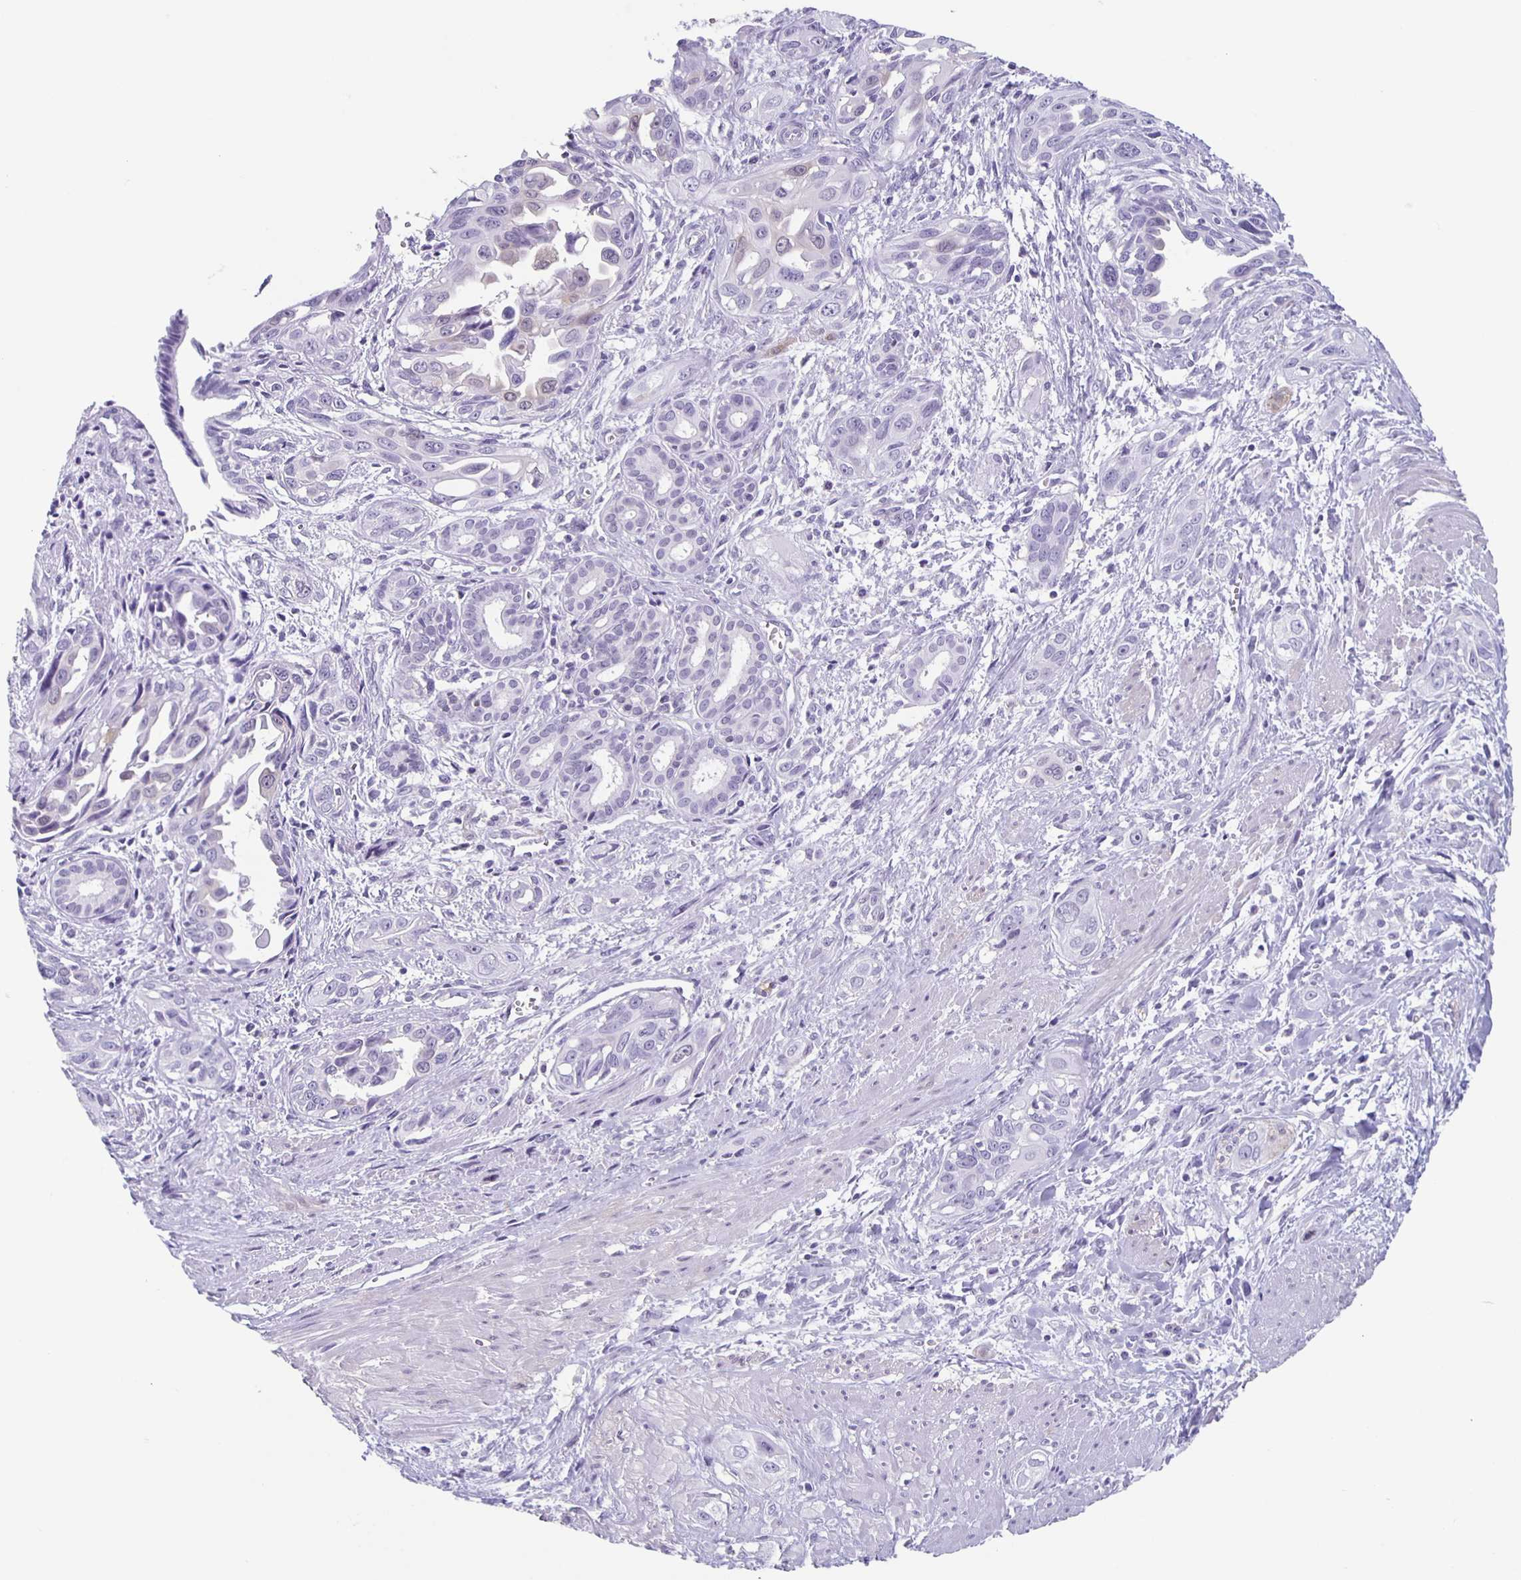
{"staining": {"intensity": "negative", "quantity": "none", "location": "none"}, "tissue": "pancreatic cancer", "cell_type": "Tumor cells", "image_type": "cancer", "snomed": [{"axis": "morphology", "description": "Adenocarcinoma, NOS"}, {"axis": "topography", "description": "Pancreas"}], "caption": "Pancreatic cancer (adenocarcinoma) was stained to show a protein in brown. There is no significant expression in tumor cells.", "gene": "TPPP", "patient": {"sex": "female", "age": 55}}